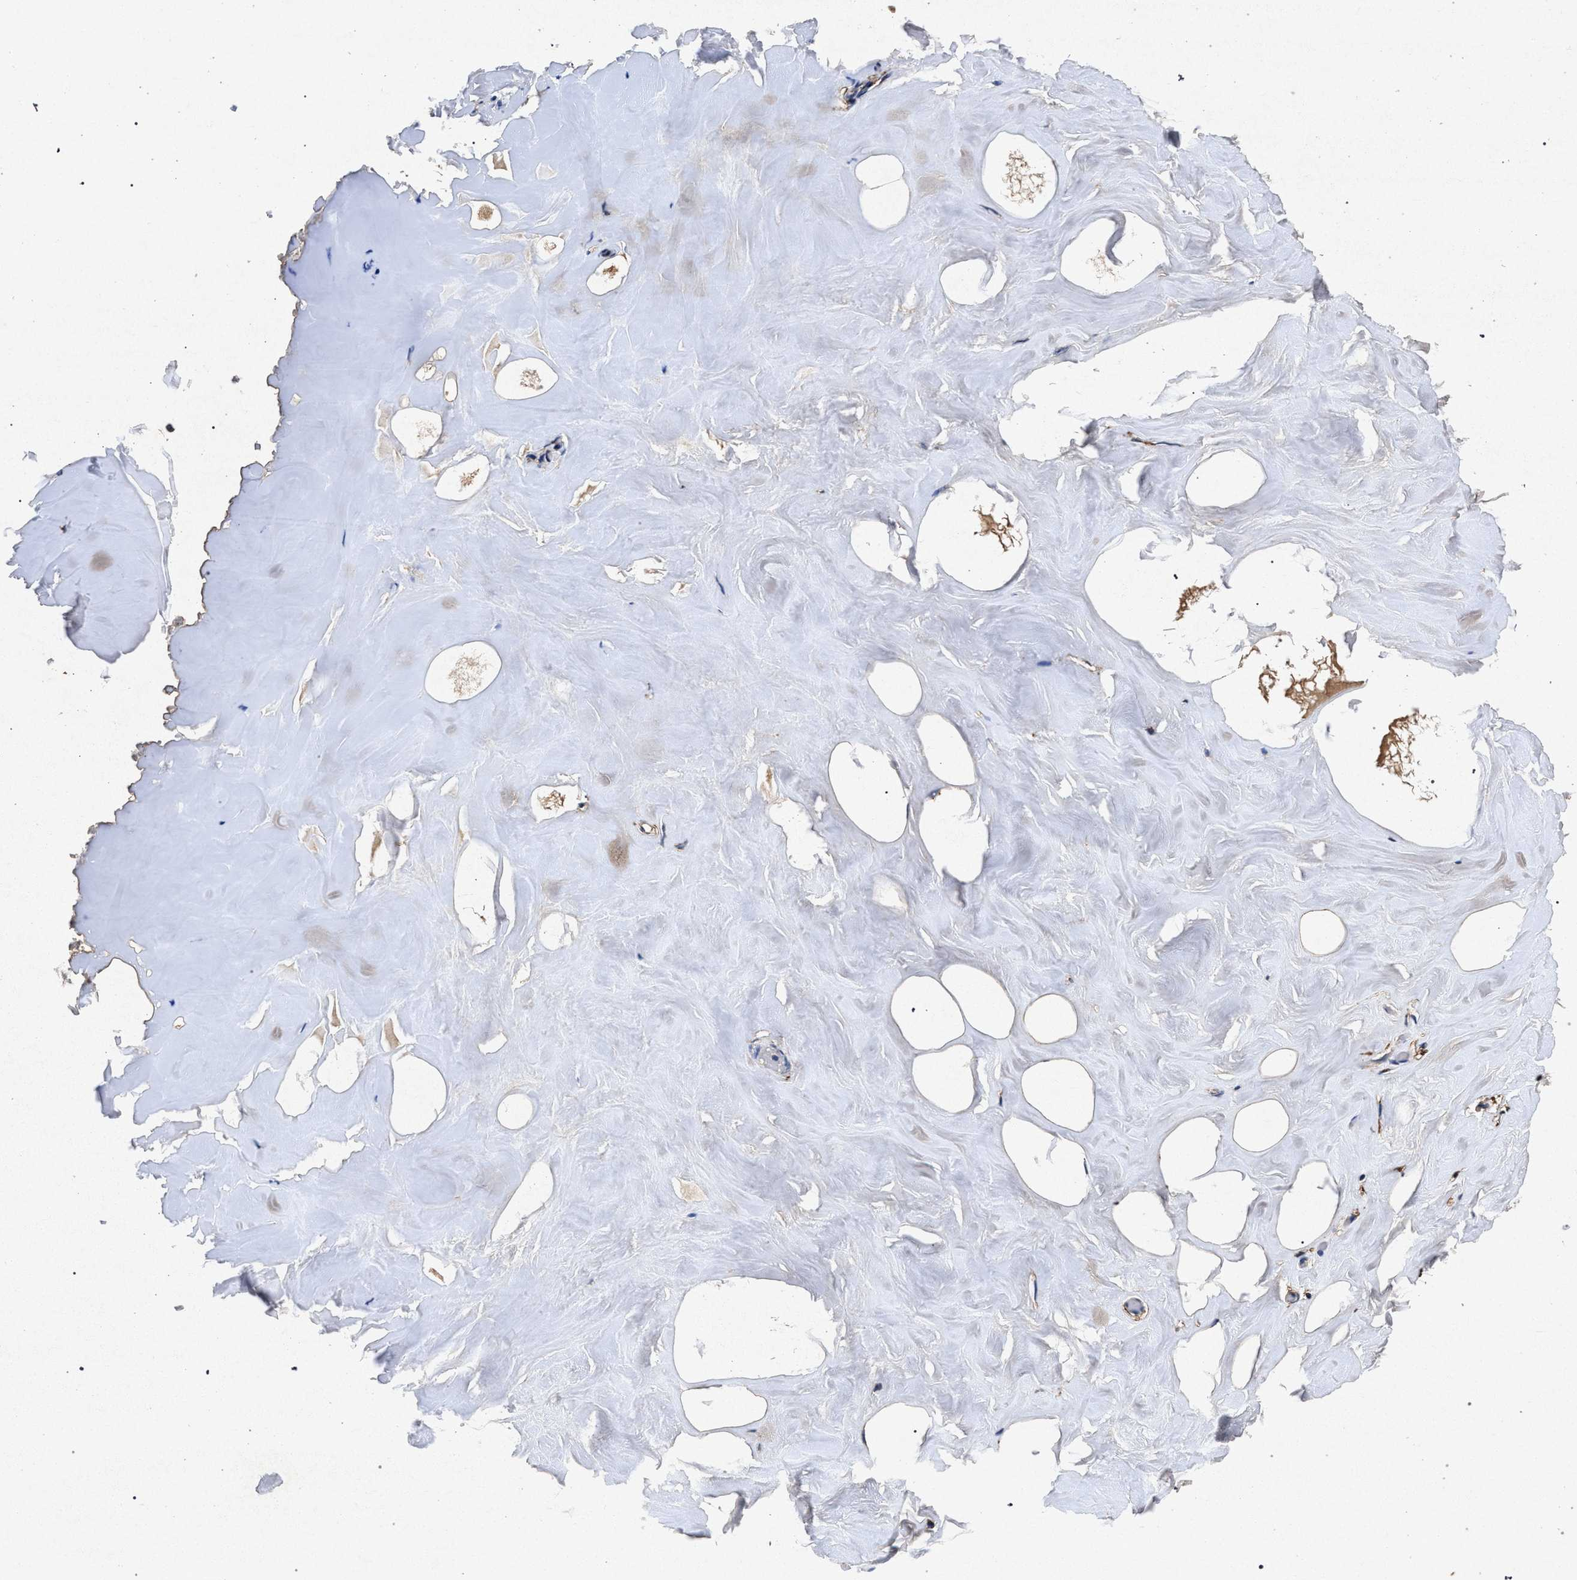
{"staining": {"intensity": "negative", "quantity": "none", "location": "none"}, "tissue": "breast", "cell_type": "Adipocytes", "image_type": "normal", "snomed": [{"axis": "morphology", "description": "Normal tissue, NOS"}, {"axis": "topography", "description": "Breast"}], "caption": "Human breast stained for a protein using immunohistochemistry demonstrates no expression in adipocytes.", "gene": "MARCKS", "patient": {"sex": "female", "age": 75}}